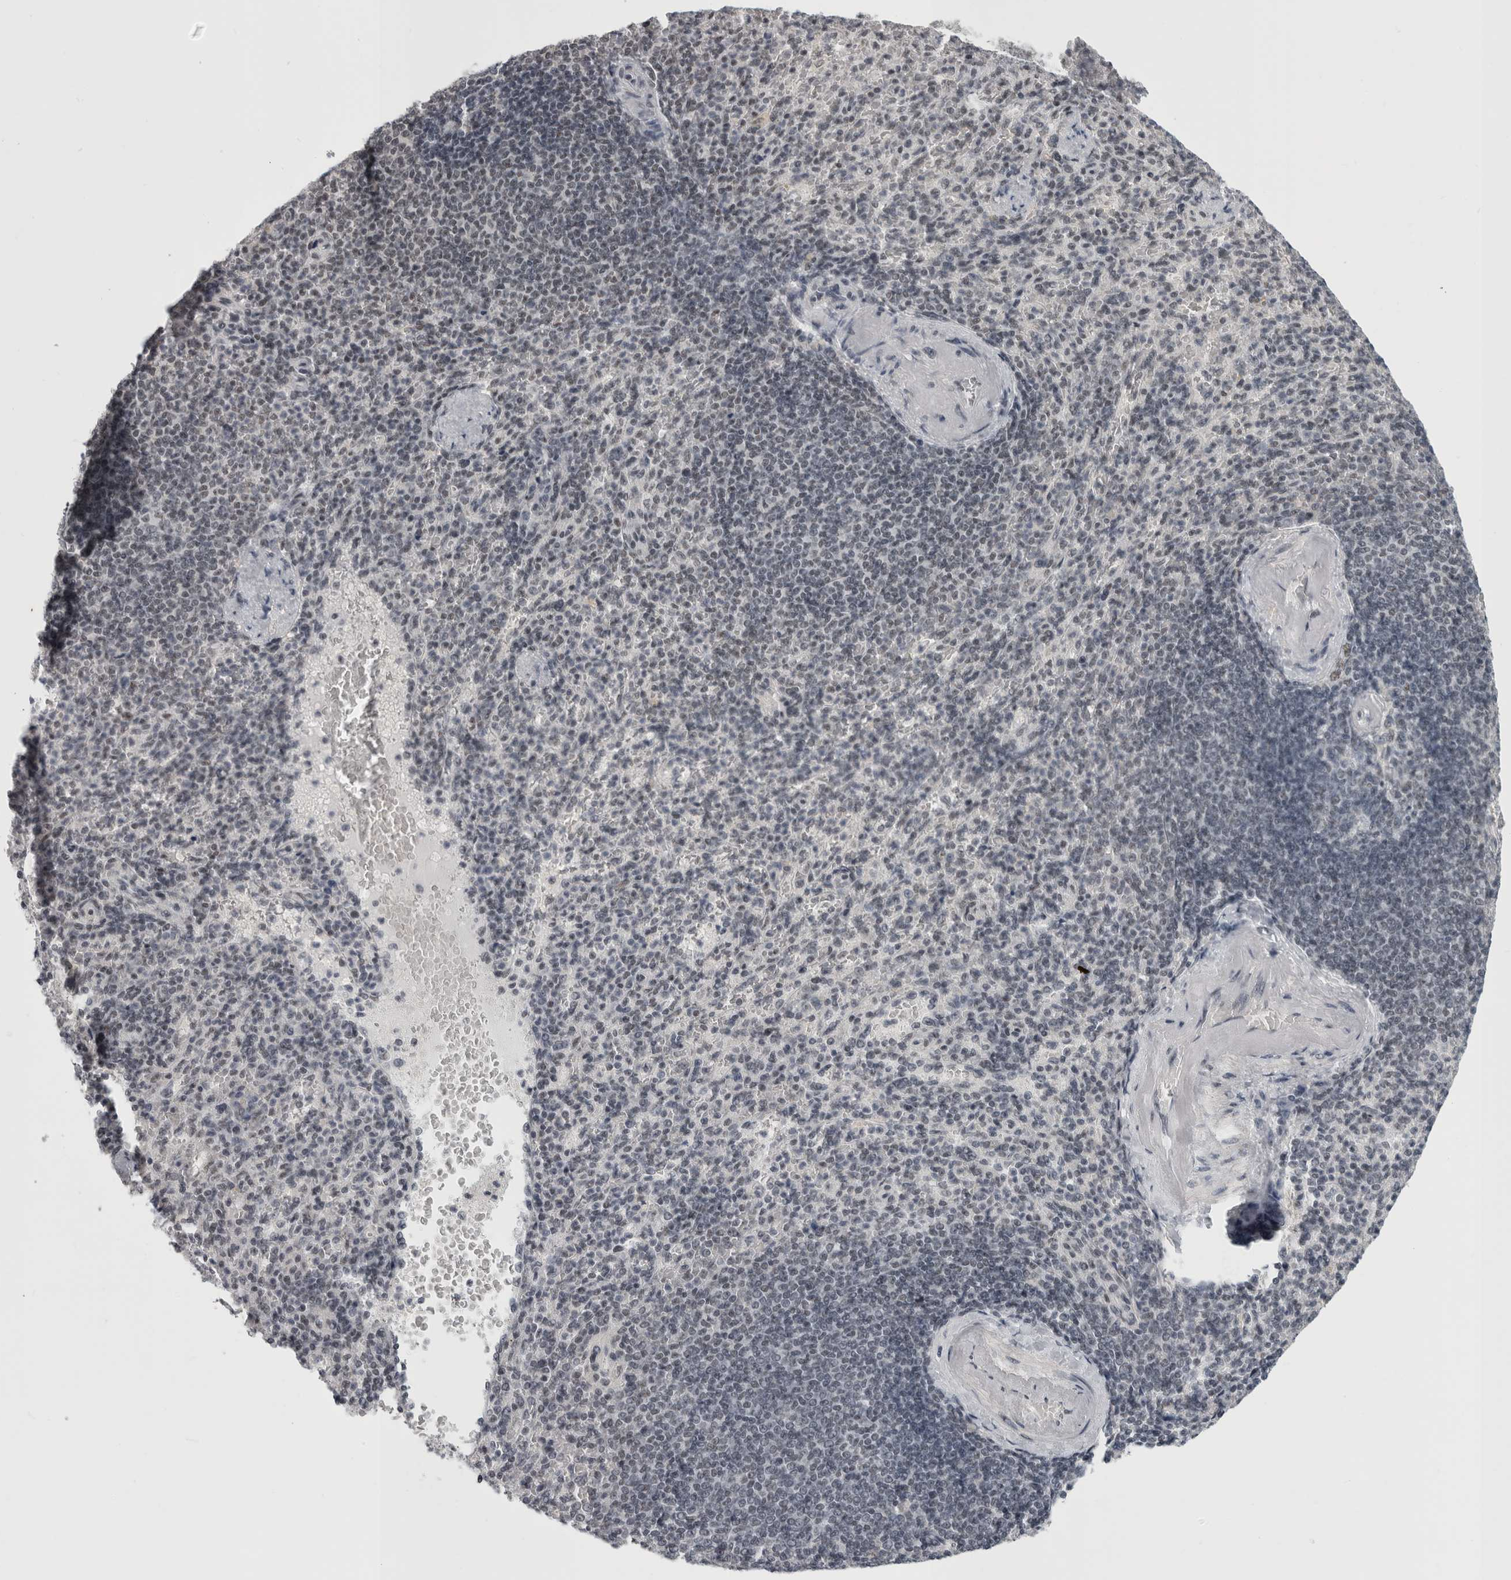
{"staining": {"intensity": "negative", "quantity": "none", "location": "none"}, "tissue": "spleen", "cell_type": "Cells in red pulp", "image_type": "normal", "snomed": [{"axis": "morphology", "description": "Normal tissue, NOS"}, {"axis": "topography", "description": "Spleen"}], "caption": "An immunohistochemistry histopathology image of benign spleen is shown. There is no staining in cells in red pulp of spleen. (DAB immunohistochemistry with hematoxylin counter stain).", "gene": "ARID4B", "patient": {"sex": "female", "age": 74}}